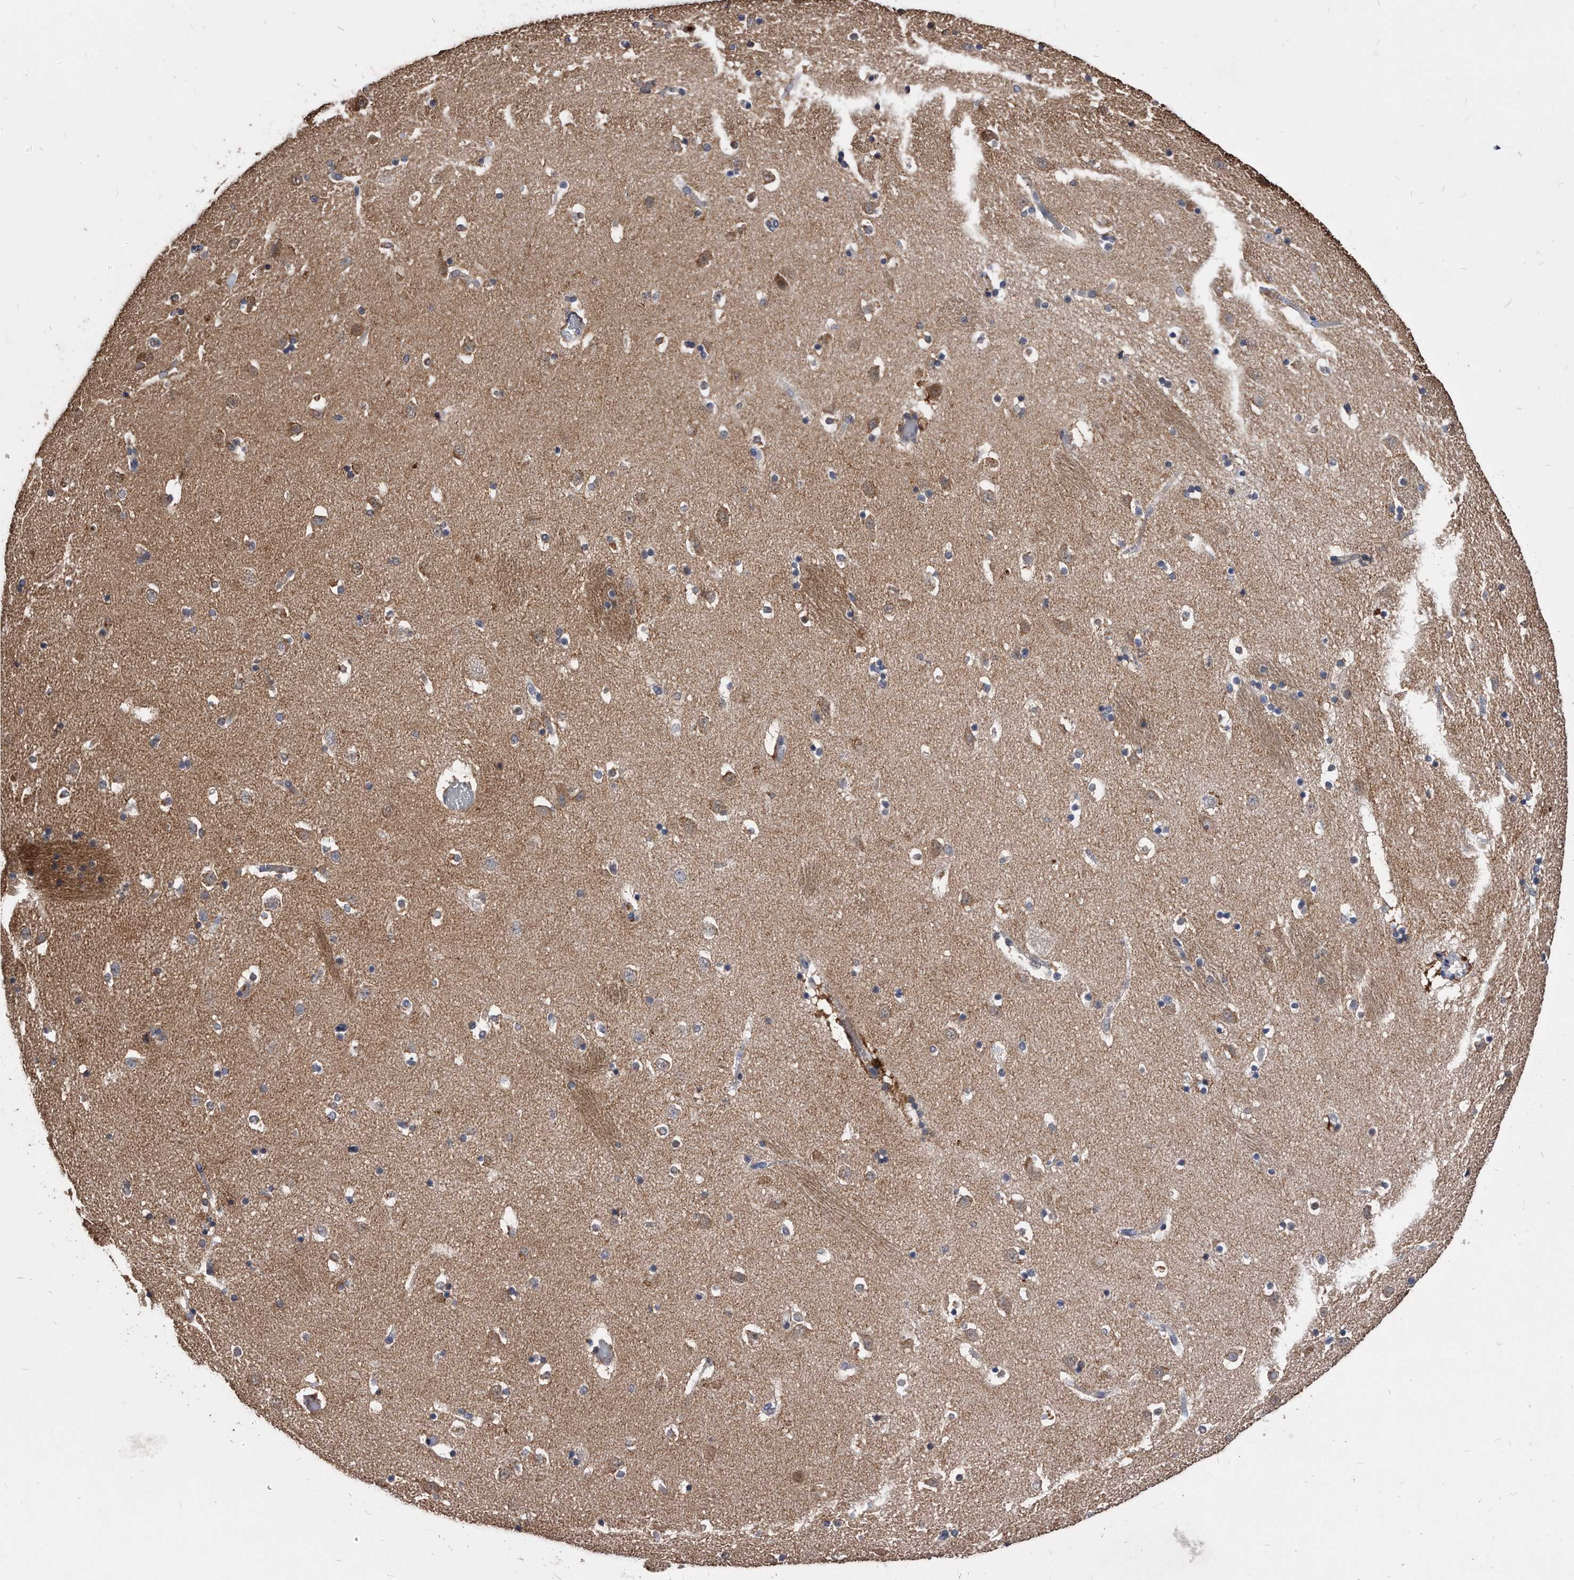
{"staining": {"intensity": "weak", "quantity": "<25%", "location": "cytoplasmic/membranous"}, "tissue": "caudate", "cell_type": "Glial cells", "image_type": "normal", "snomed": [{"axis": "morphology", "description": "Normal tissue, NOS"}, {"axis": "topography", "description": "Lateral ventricle wall"}], "caption": "Glial cells show no significant positivity in unremarkable caudate. Nuclei are stained in blue.", "gene": "IL20RA", "patient": {"sex": "male", "age": 45}}